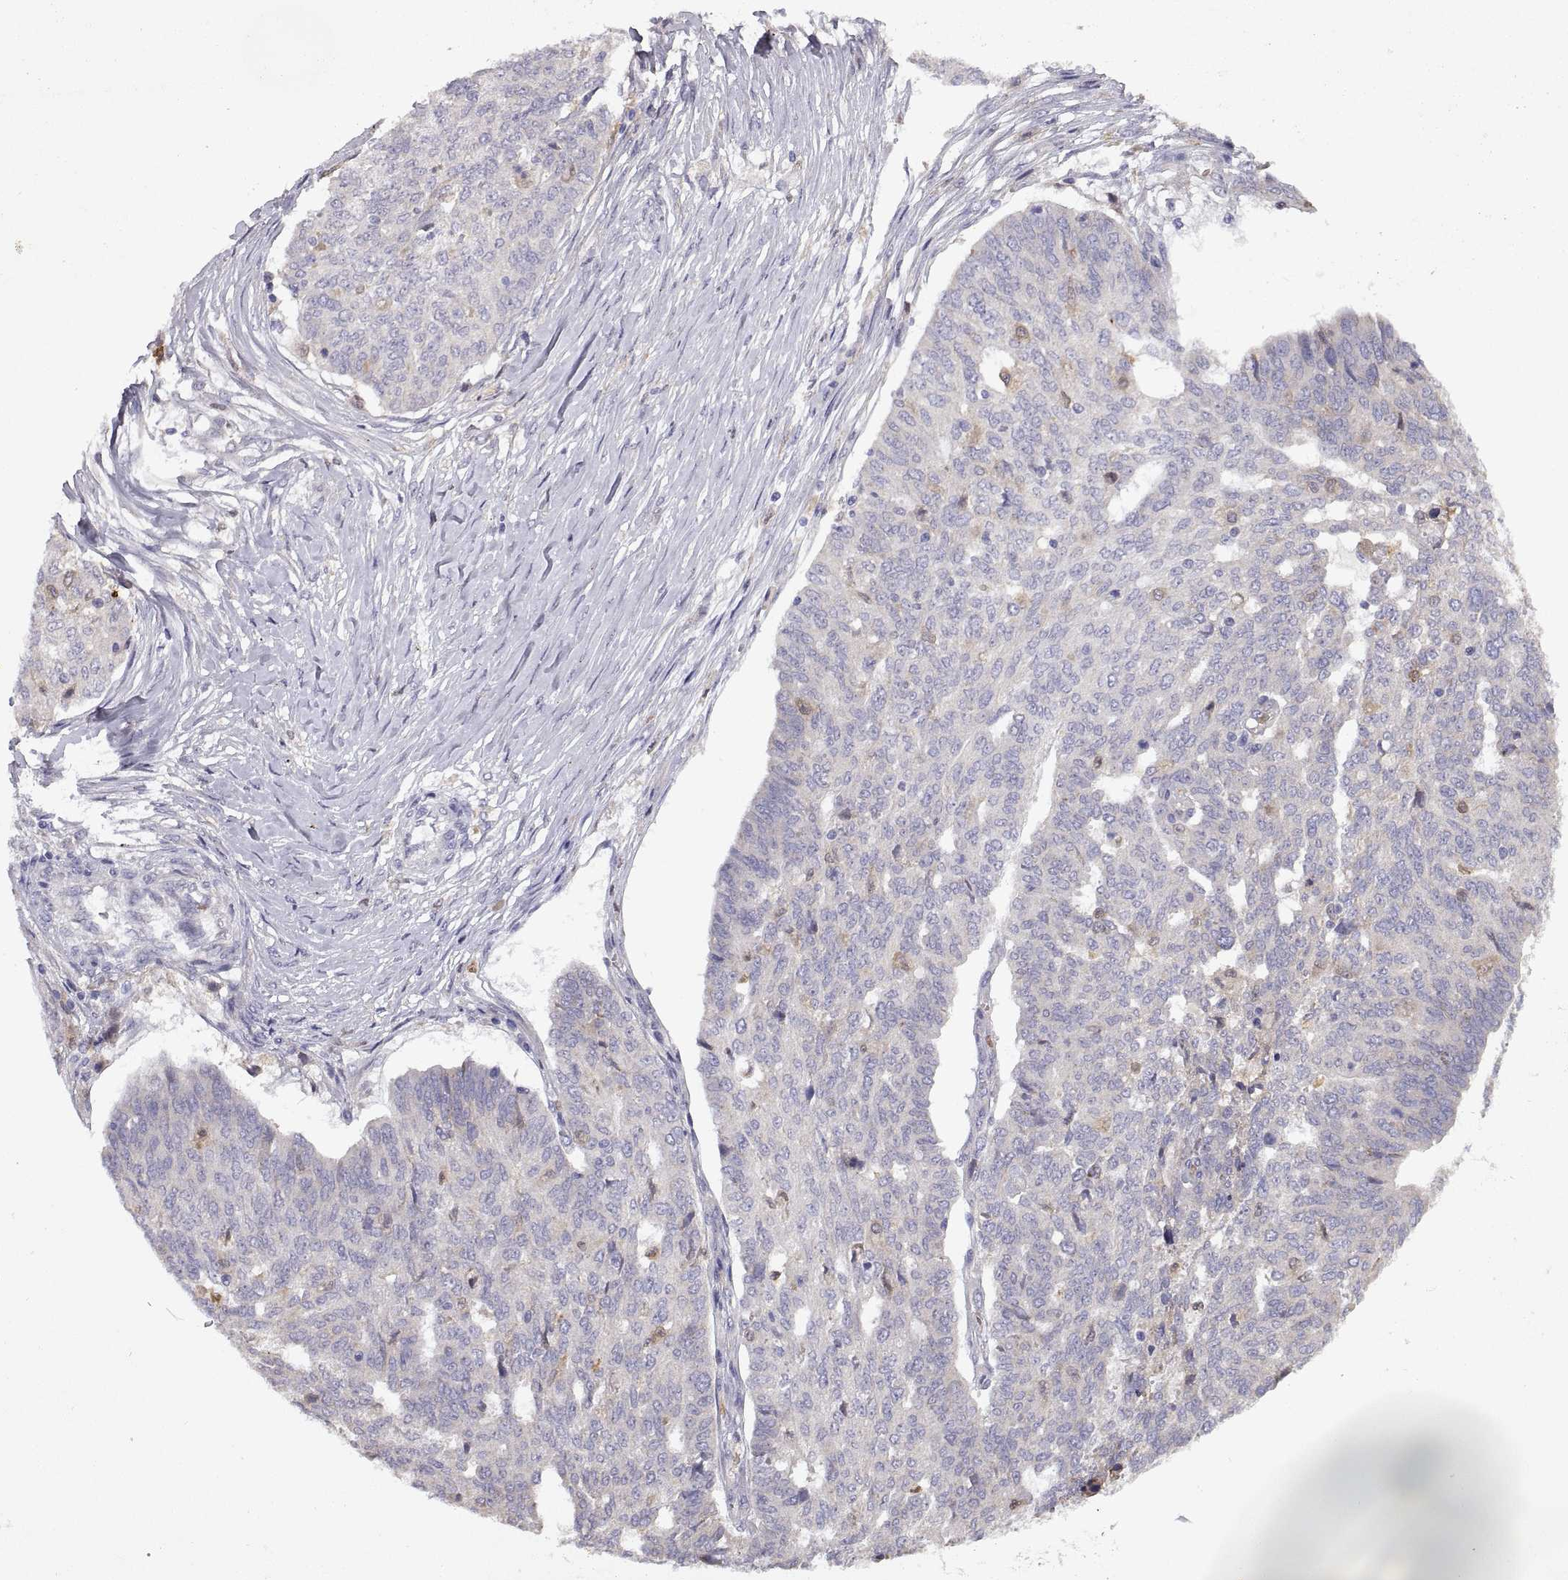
{"staining": {"intensity": "negative", "quantity": "none", "location": "none"}, "tissue": "ovarian cancer", "cell_type": "Tumor cells", "image_type": "cancer", "snomed": [{"axis": "morphology", "description": "Cystadenocarcinoma, serous, NOS"}, {"axis": "topography", "description": "Ovary"}], "caption": "DAB immunohistochemical staining of human ovarian serous cystadenocarcinoma displays no significant expression in tumor cells.", "gene": "DOK3", "patient": {"sex": "female", "age": 67}}